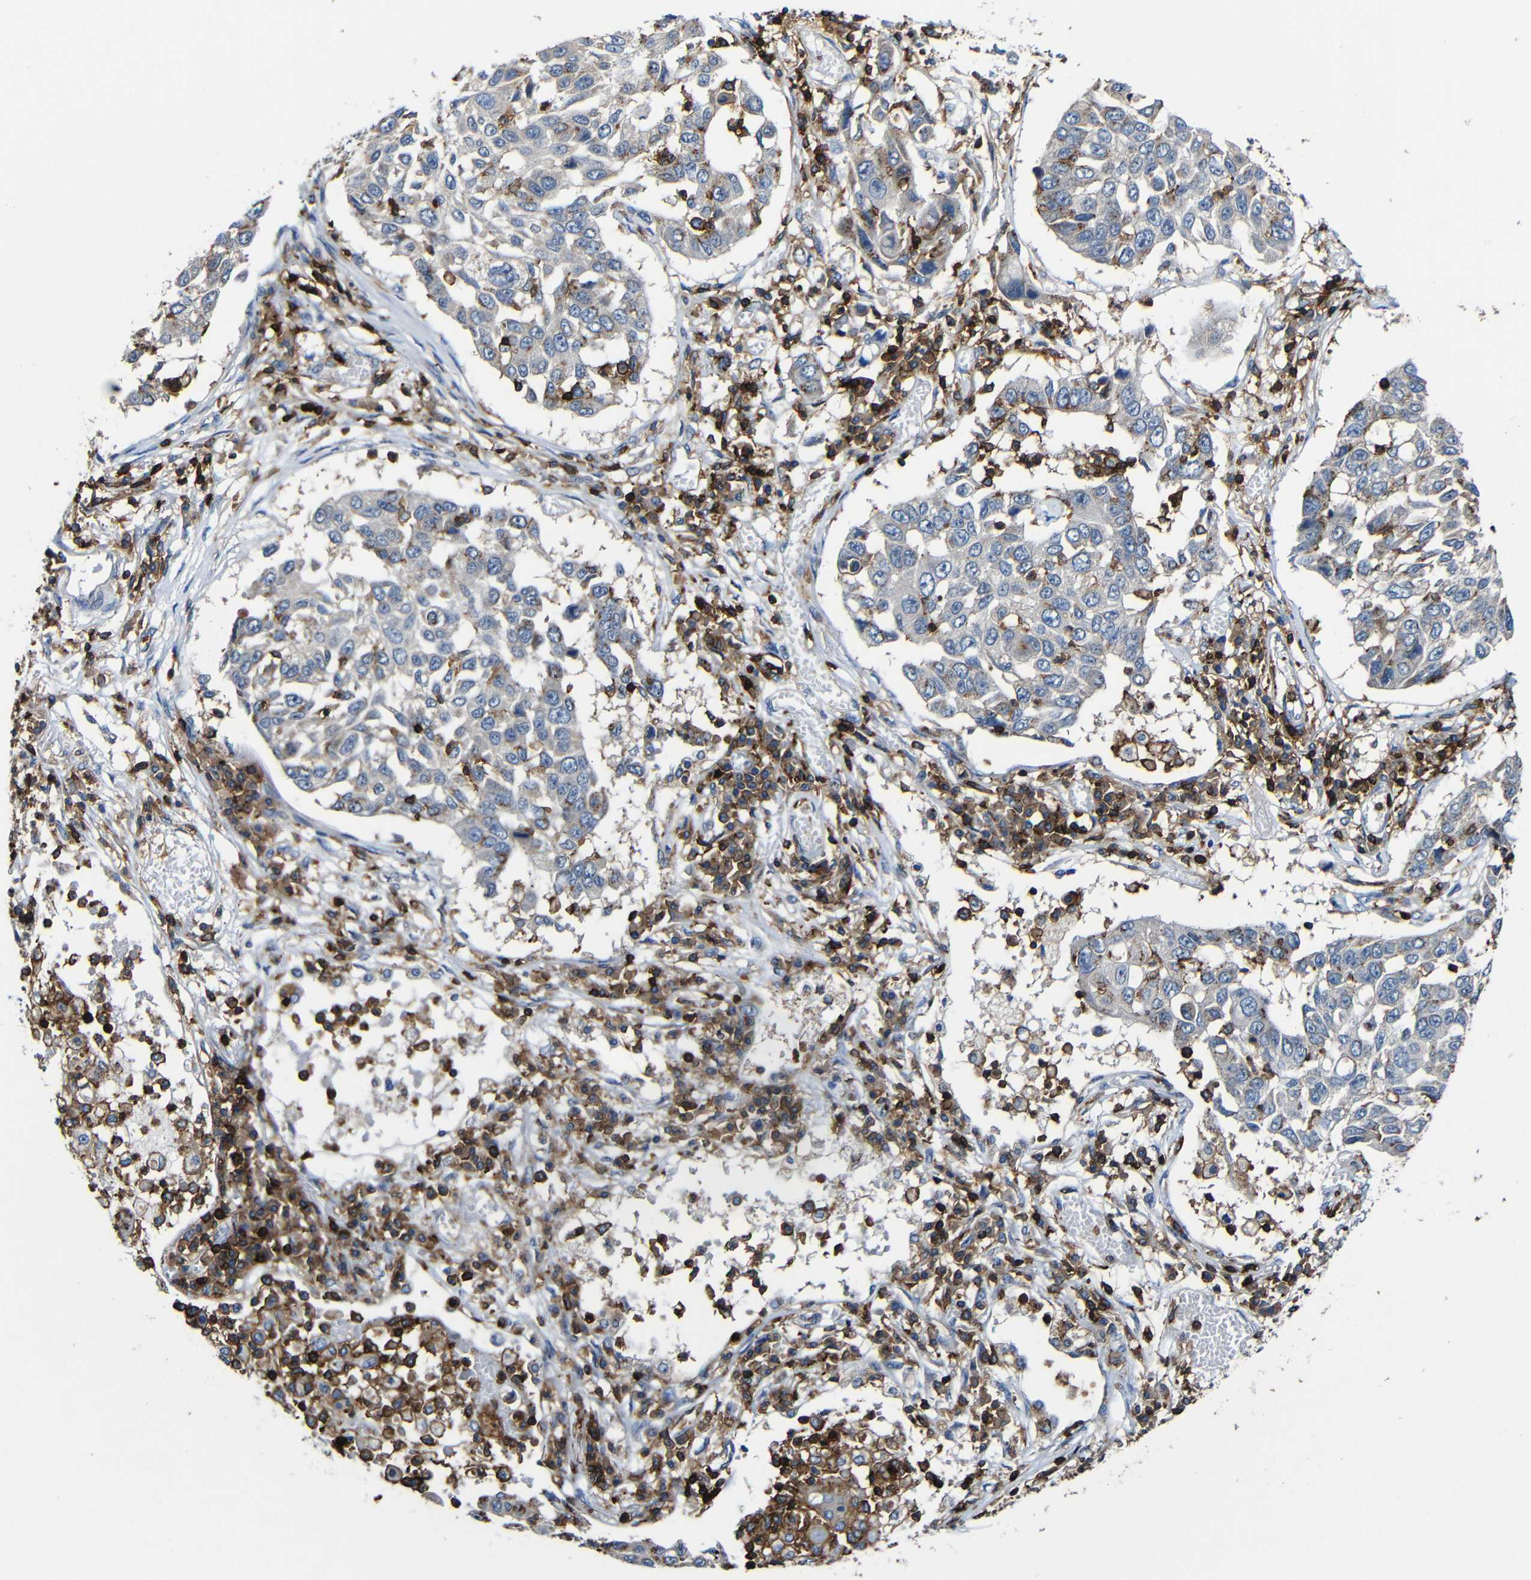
{"staining": {"intensity": "moderate", "quantity": "<25%", "location": "cytoplasmic/membranous"}, "tissue": "lung cancer", "cell_type": "Tumor cells", "image_type": "cancer", "snomed": [{"axis": "morphology", "description": "Squamous cell carcinoma, NOS"}, {"axis": "topography", "description": "Lung"}], "caption": "Immunohistochemical staining of squamous cell carcinoma (lung) exhibits low levels of moderate cytoplasmic/membranous staining in approximately <25% of tumor cells.", "gene": "P2RY12", "patient": {"sex": "male", "age": 71}}